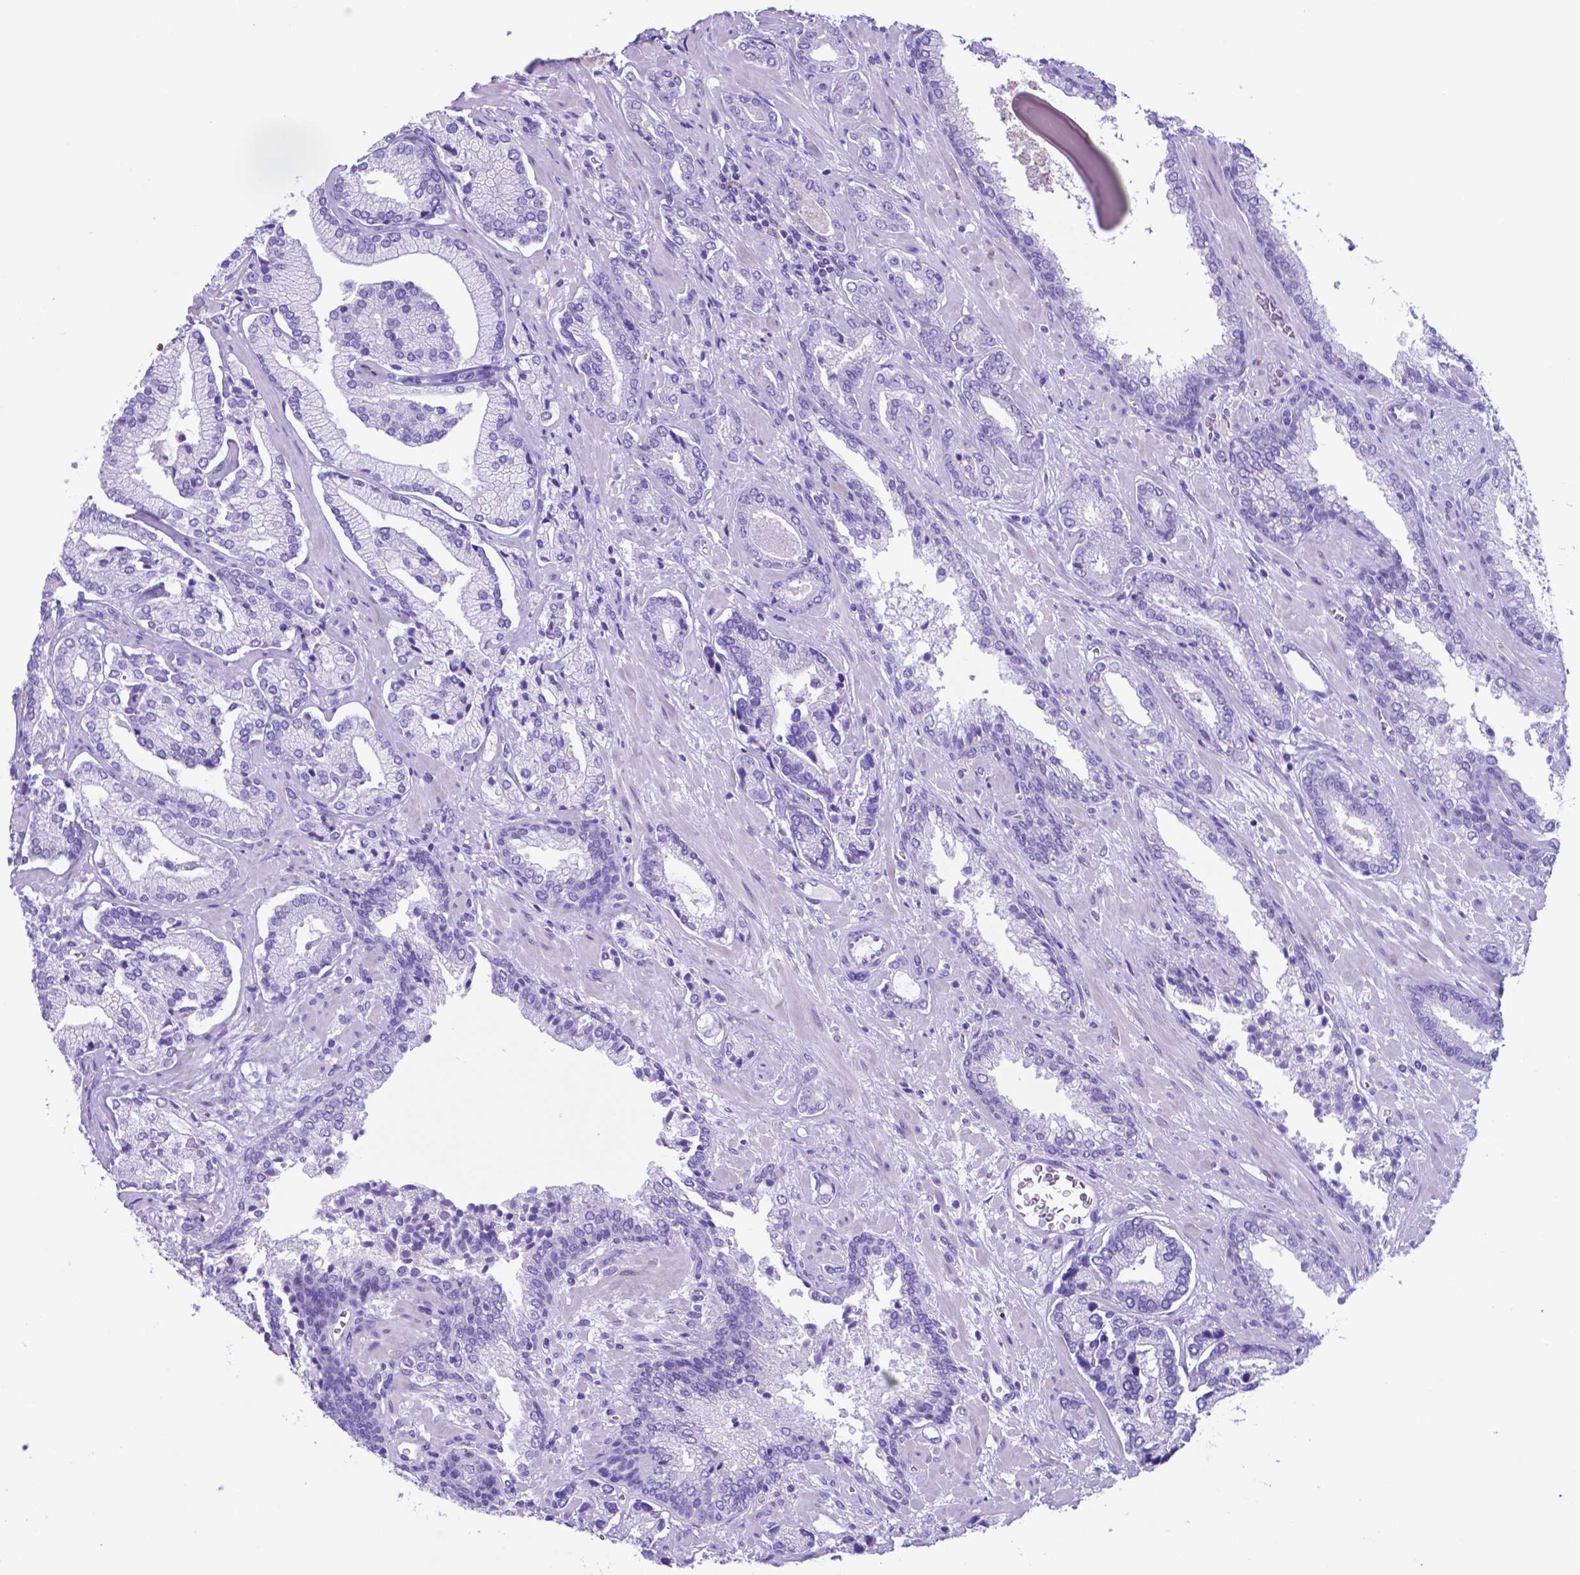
{"staining": {"intensity": "negative", "quantity": "none", "location": "none"}, "tissue": "prostate cancer", "cell_type": "Tumor cells", "image_type": "cancer", "snomed": [{"axis": "morphology", "description": "Adenocarcinoma, Low grade"}, {"axis": "topography", "description": "Prostate"}], "caption": "Photomicrograph shows no significant protein staining in tumor cells of prostate cancer (low-grade adenocarcinoma).", "gene": "DNAAF8", "patient": {"sex": "male", "age": 61}}